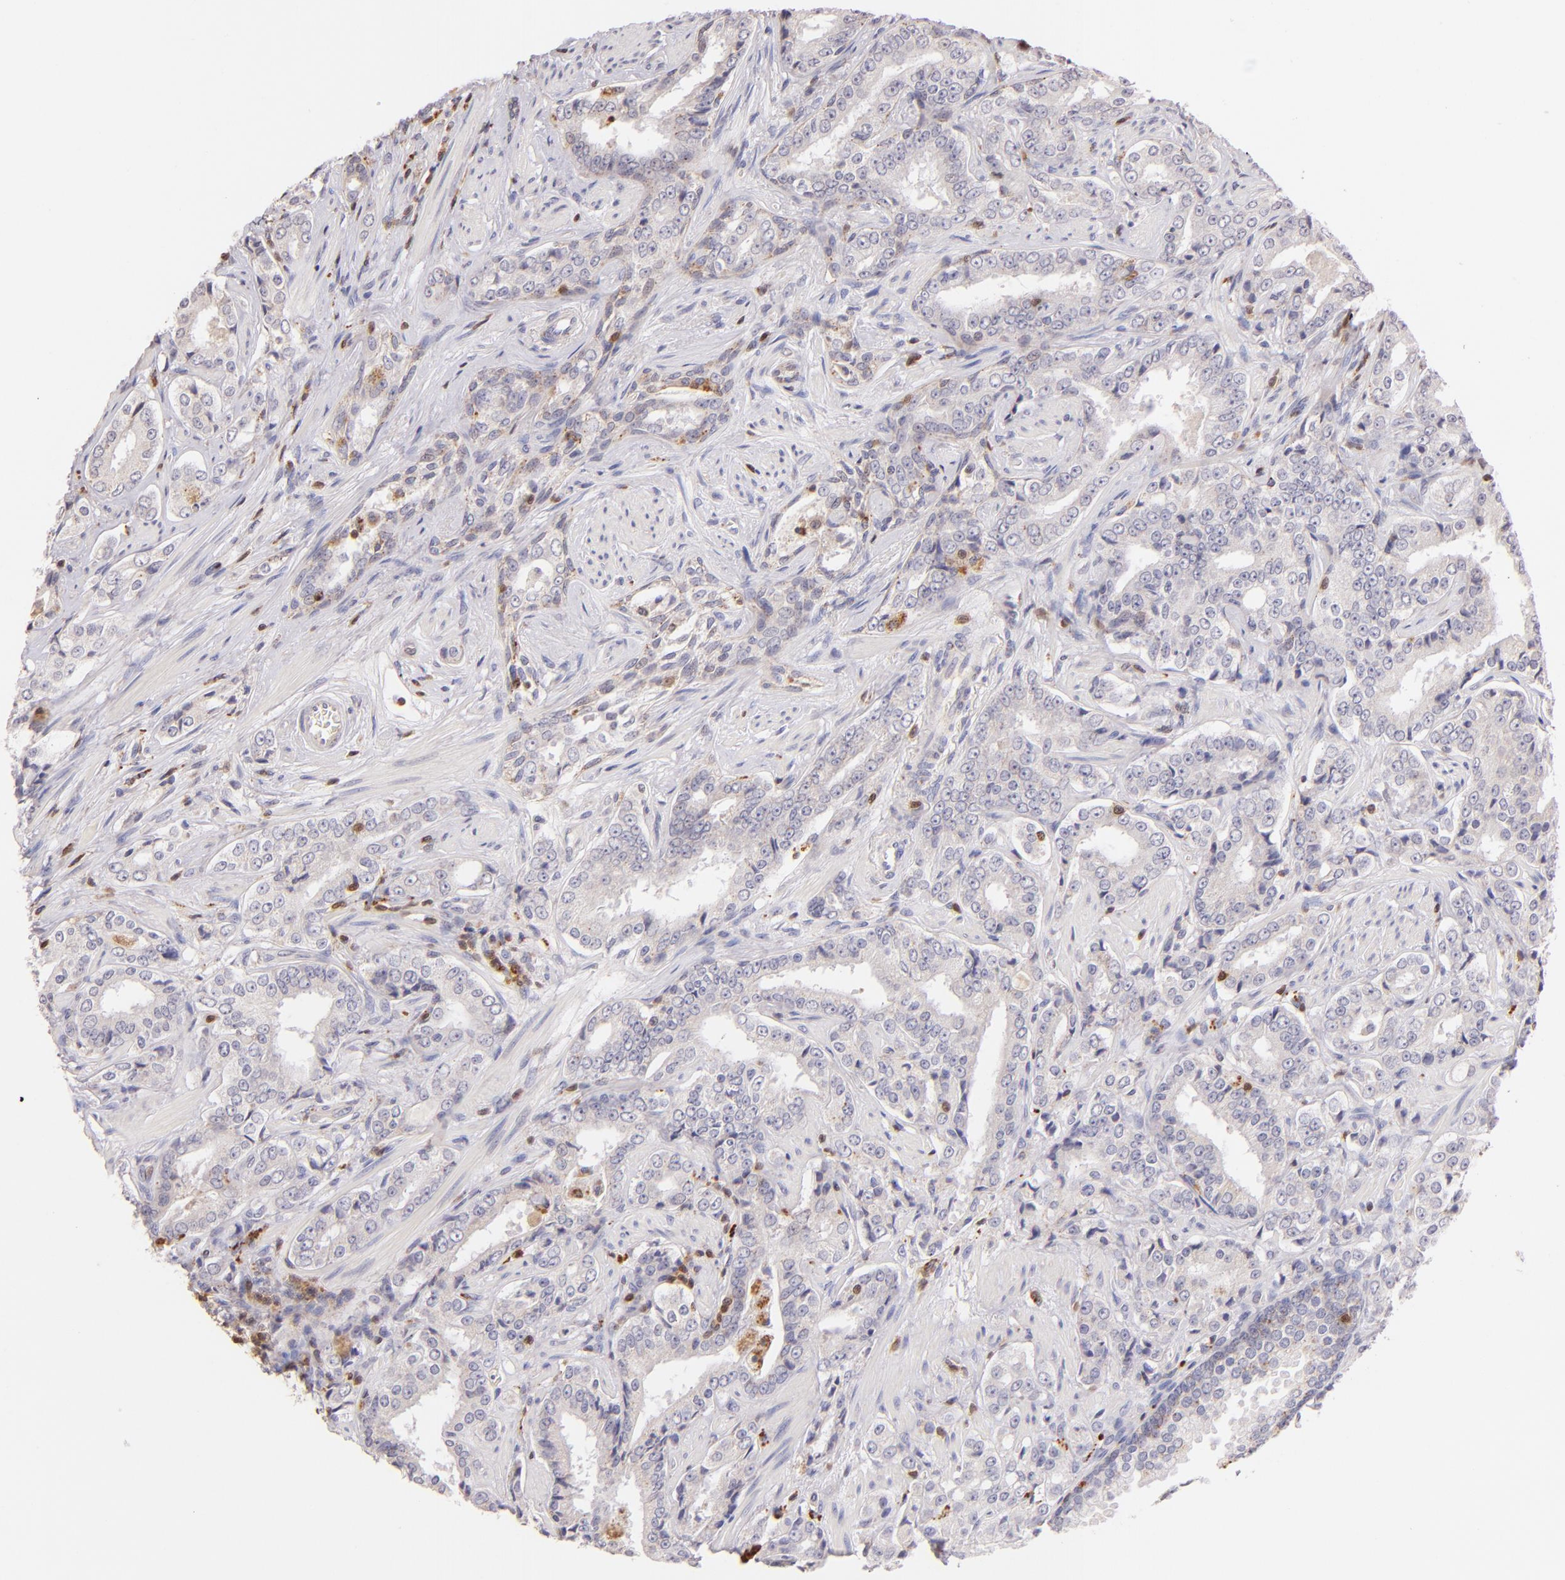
{"staining": {"intensity": "weak", "quantity": "<25%", "location": "cytoplasmic/membranous"}, "tissue": "prostate cancer", "cell_type": "Tumor cells", "image_type": "cancer", "snomed": [{"axis": "morphology", "description": "Adenocarcinoma, Medium grade"}, {"axis": "topography", "description": "Prostate"}], "caption": "This is an IHC histopathology image of human adenocarcinoma (medium-grade) (prostate). There is no staining in tumor cells.", "gene": "ZAP70", "patient": {"sex": "male", "age": 60}}